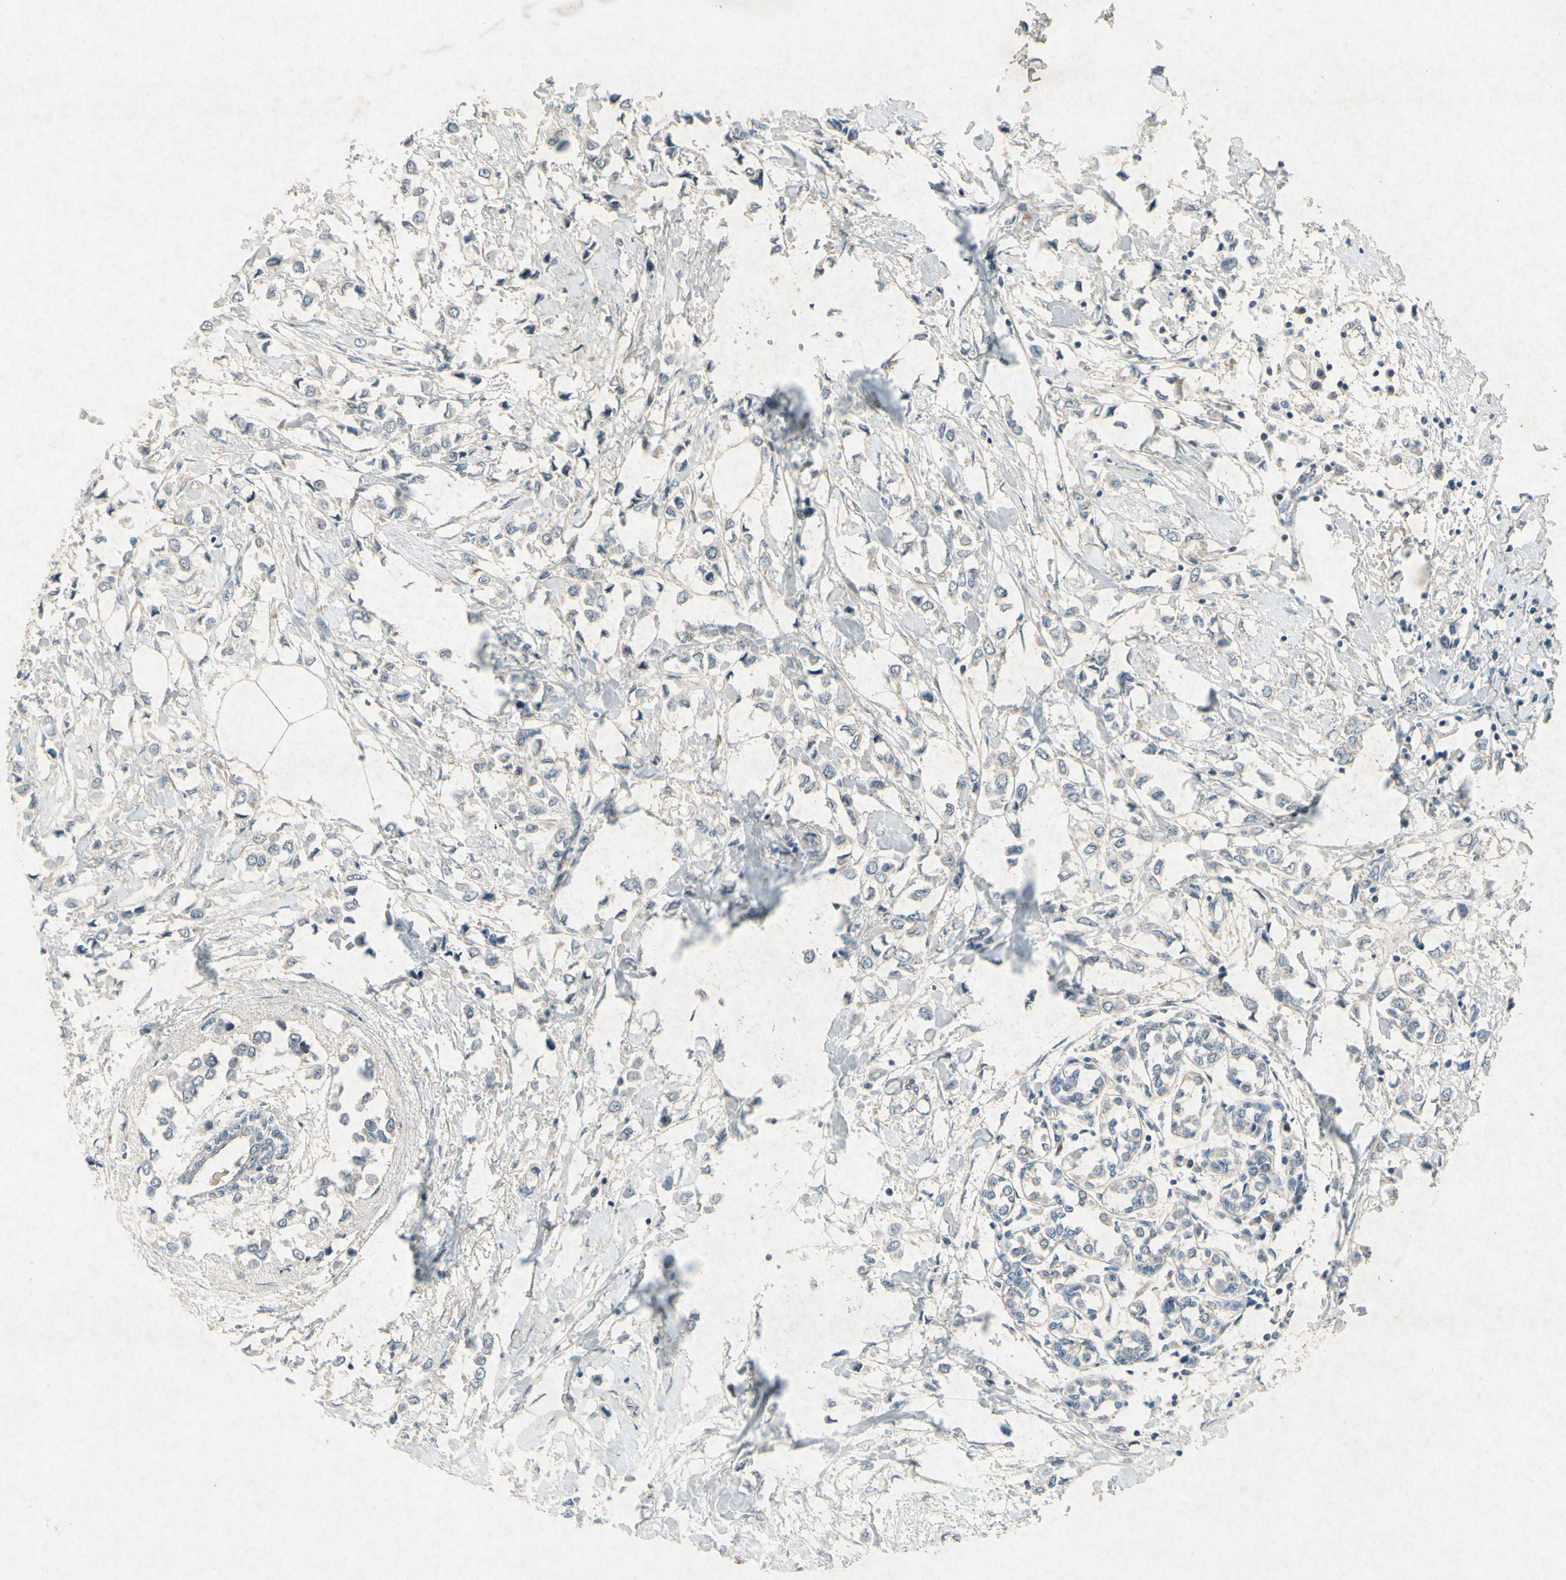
{"staining": {"intensity": "negative", "quantity": "none", "location": "none"}, "tissue": "breast cancer", "cell_type": "Tumor cells", "image_type": "cancer", "snomed": [{"axis": "morphology", "description": "Lobular carcinoma"}, {"axis": "topography", "description": "Breast"}], "caption": "Breast cancer (lobular carcinoma) was stained to show a protein in brown. There is no significant positivity in tumor cells.", "gene": "SNAP91", "patient": {"sex": "female", "age": 51}}